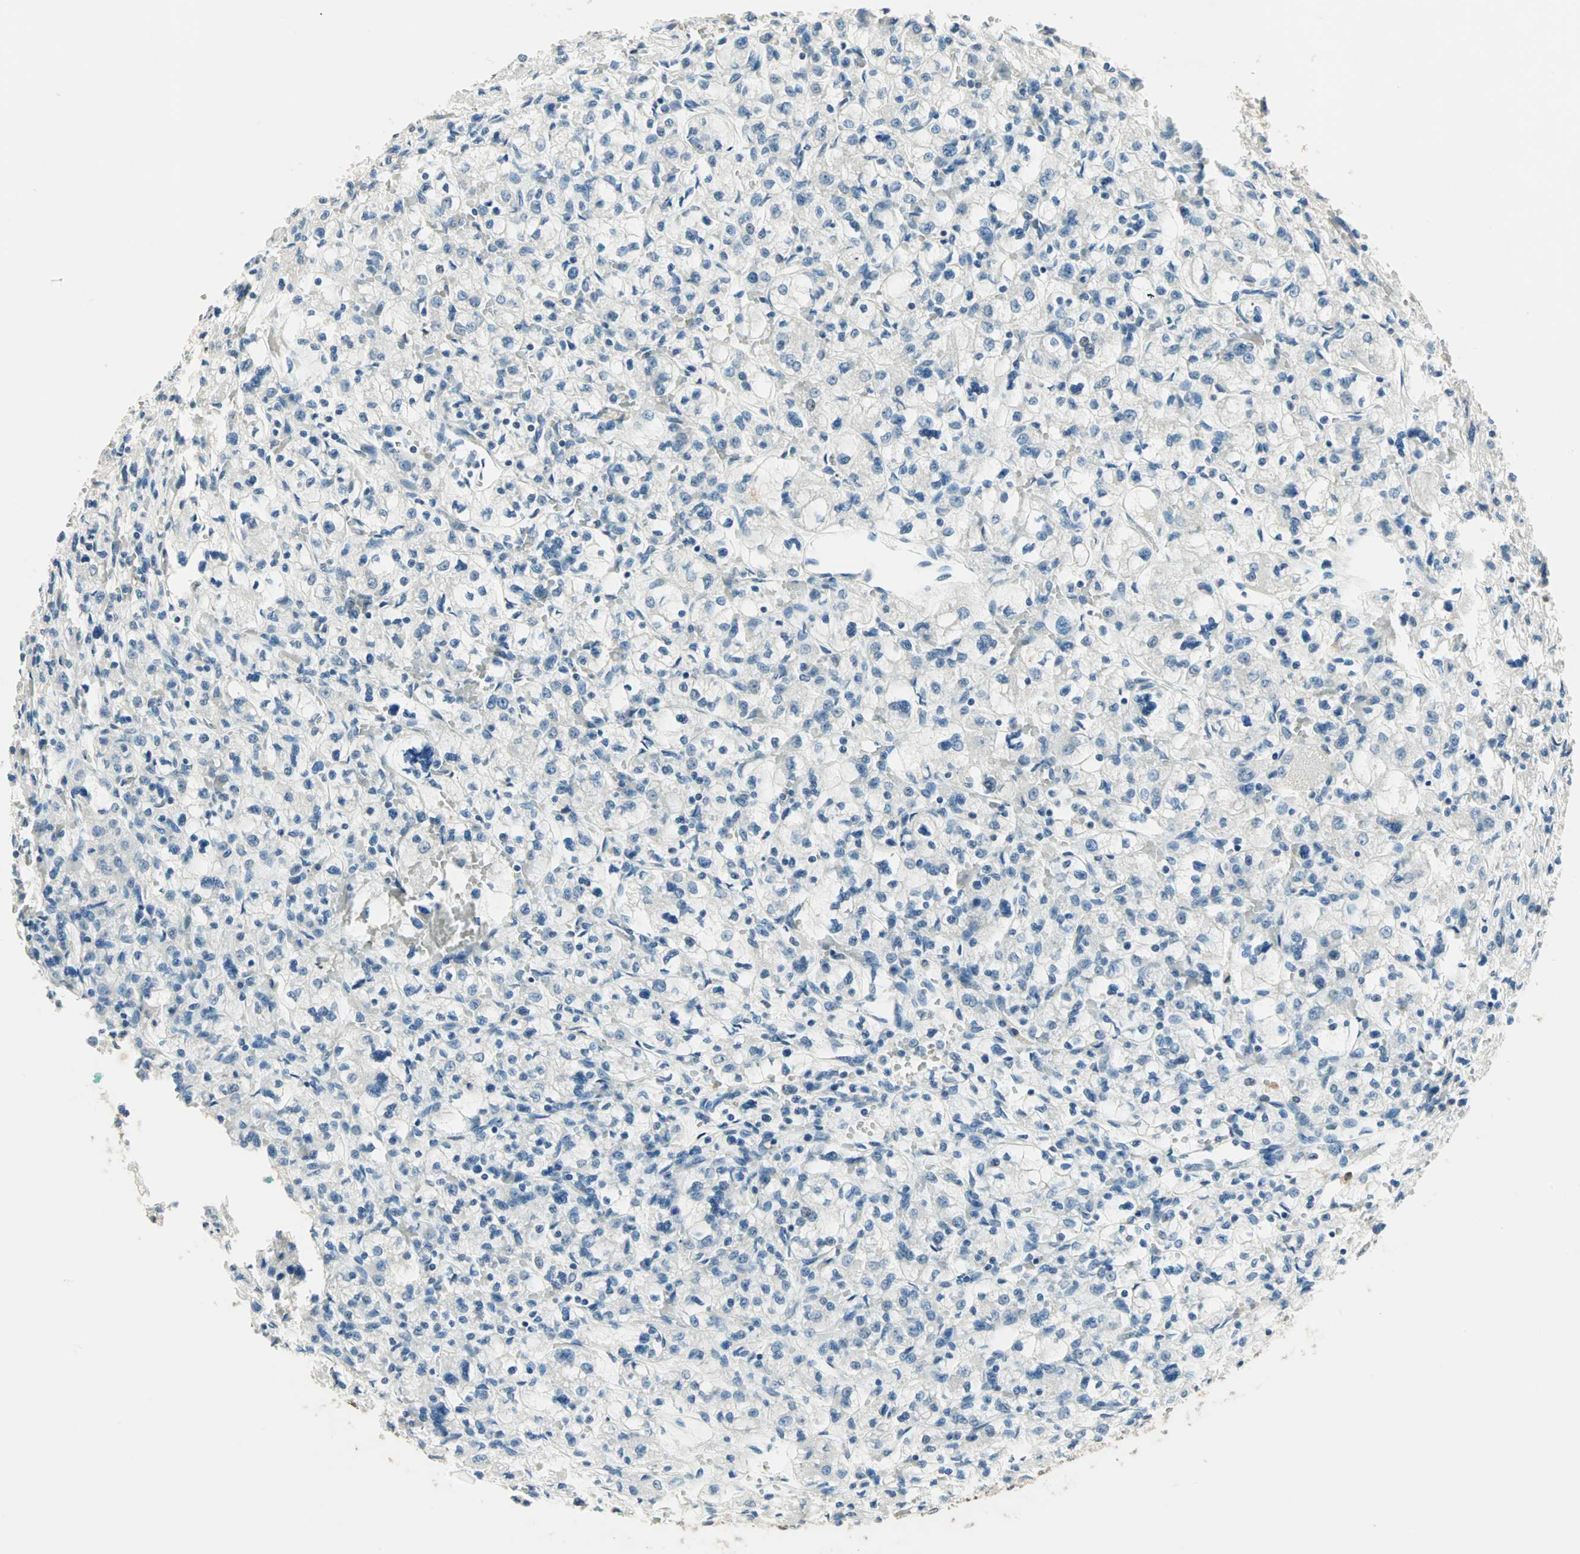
{"staining": {"intensity": "negative", "quantity": "none", "location": "none"}, "tissue": "renal cancer", "cell_type": "Tumor cells", "image_type": "cancer", "snomed": [{"axis": "morphology", "description": "Adenocarcinoma, NOS"}, {"axis": "topography", "description": "Kidney"}], "caption": "DAB (3,3'-diaminobenzidine) immunohistochemical staining of human renal cancer reveals no significant positivity in tumor cells.", "gene": "MDC1", "patient": {"sex": "female", "age": 83}}